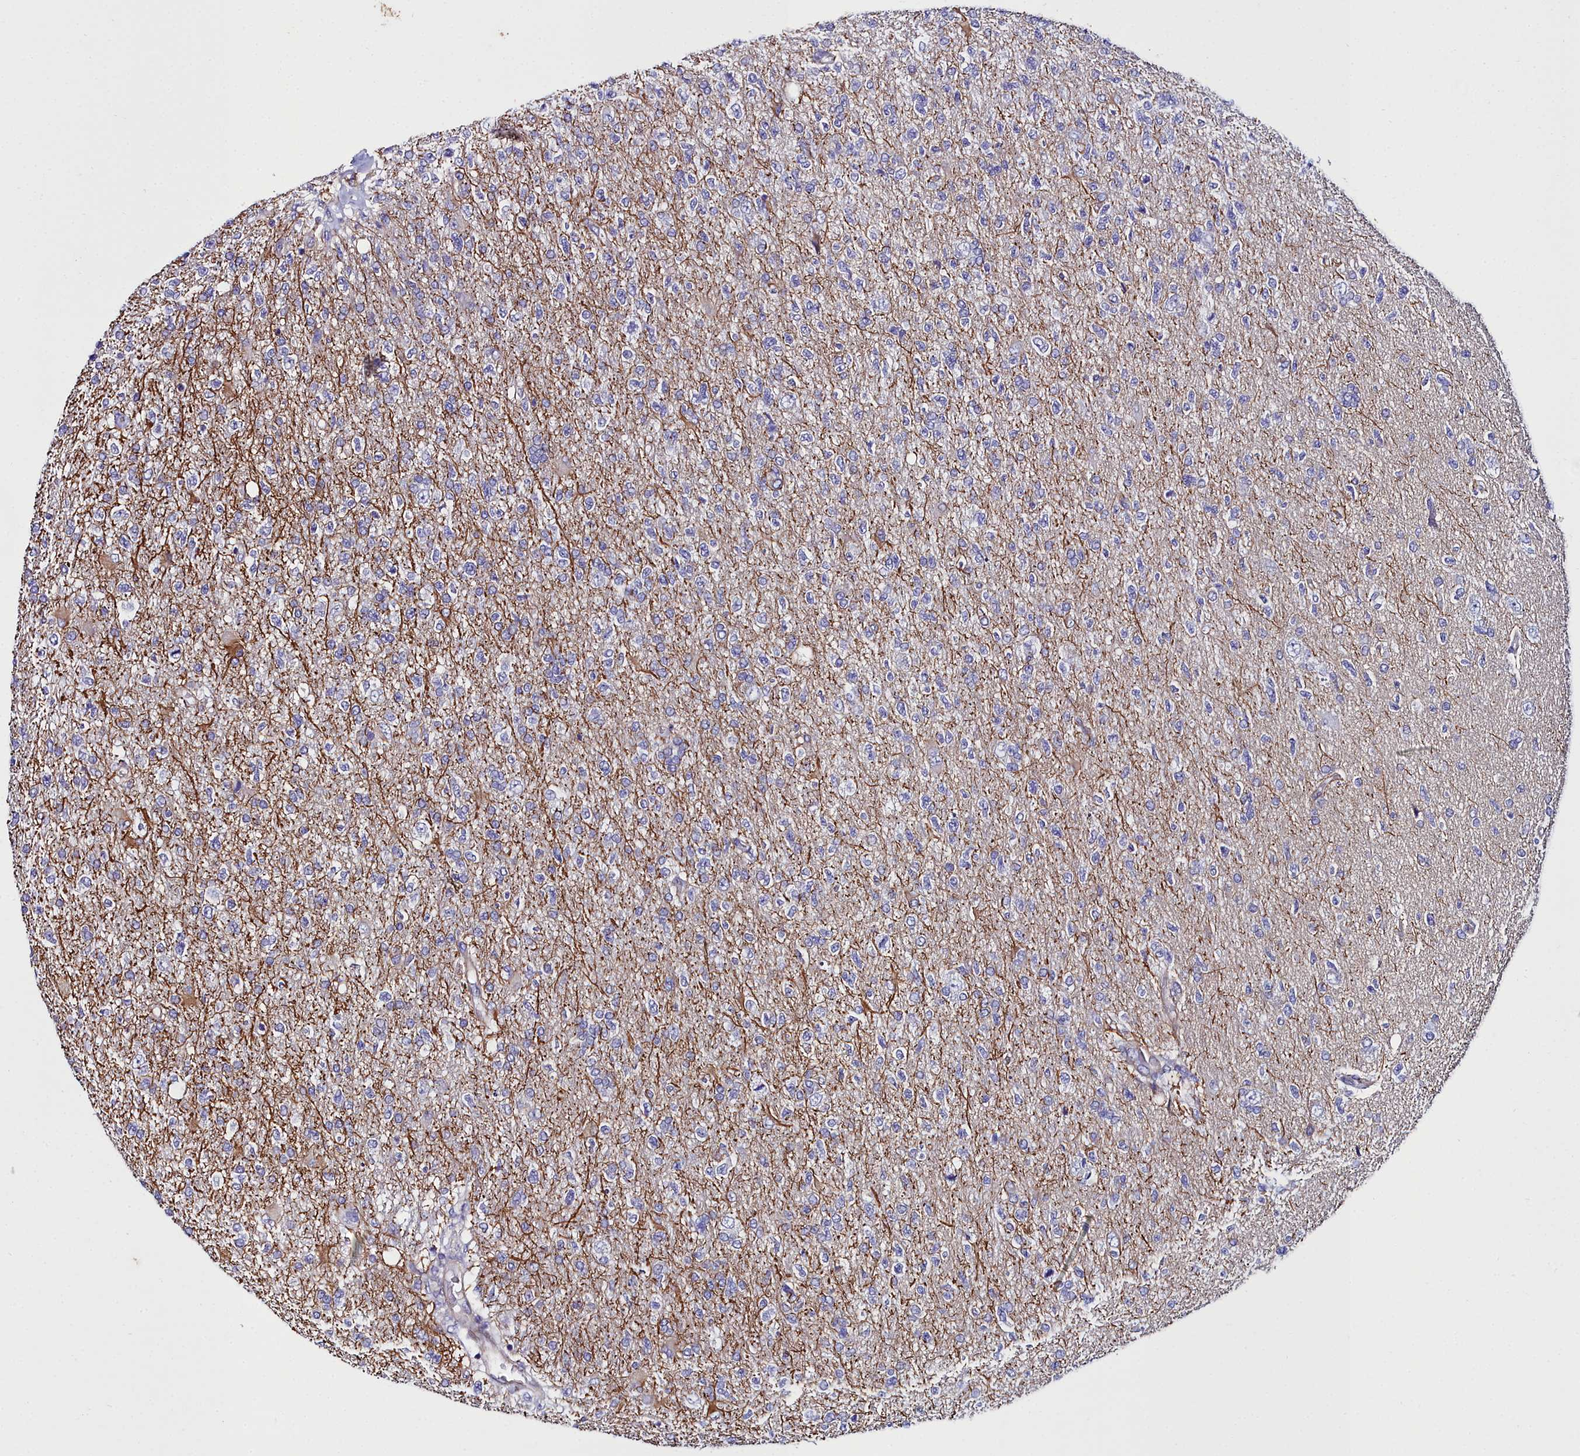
{"staining": {"intensity": "negative", "quantity": "none", "location": "none"}, "tissue": "glioma", "cell_type": "Tumor cells", "image_type": "cancer", "snomed": [{"axis": "morphology", "description": "Glioma, malignant, High grade"}, {"axis": "topography", "description": "Brain"}], "caption": "There is no significant positivity in tumor cells of malignant glioma (high-grade).", "gene": "FADS3", "patient": {"sex": "male", "age": 56}}